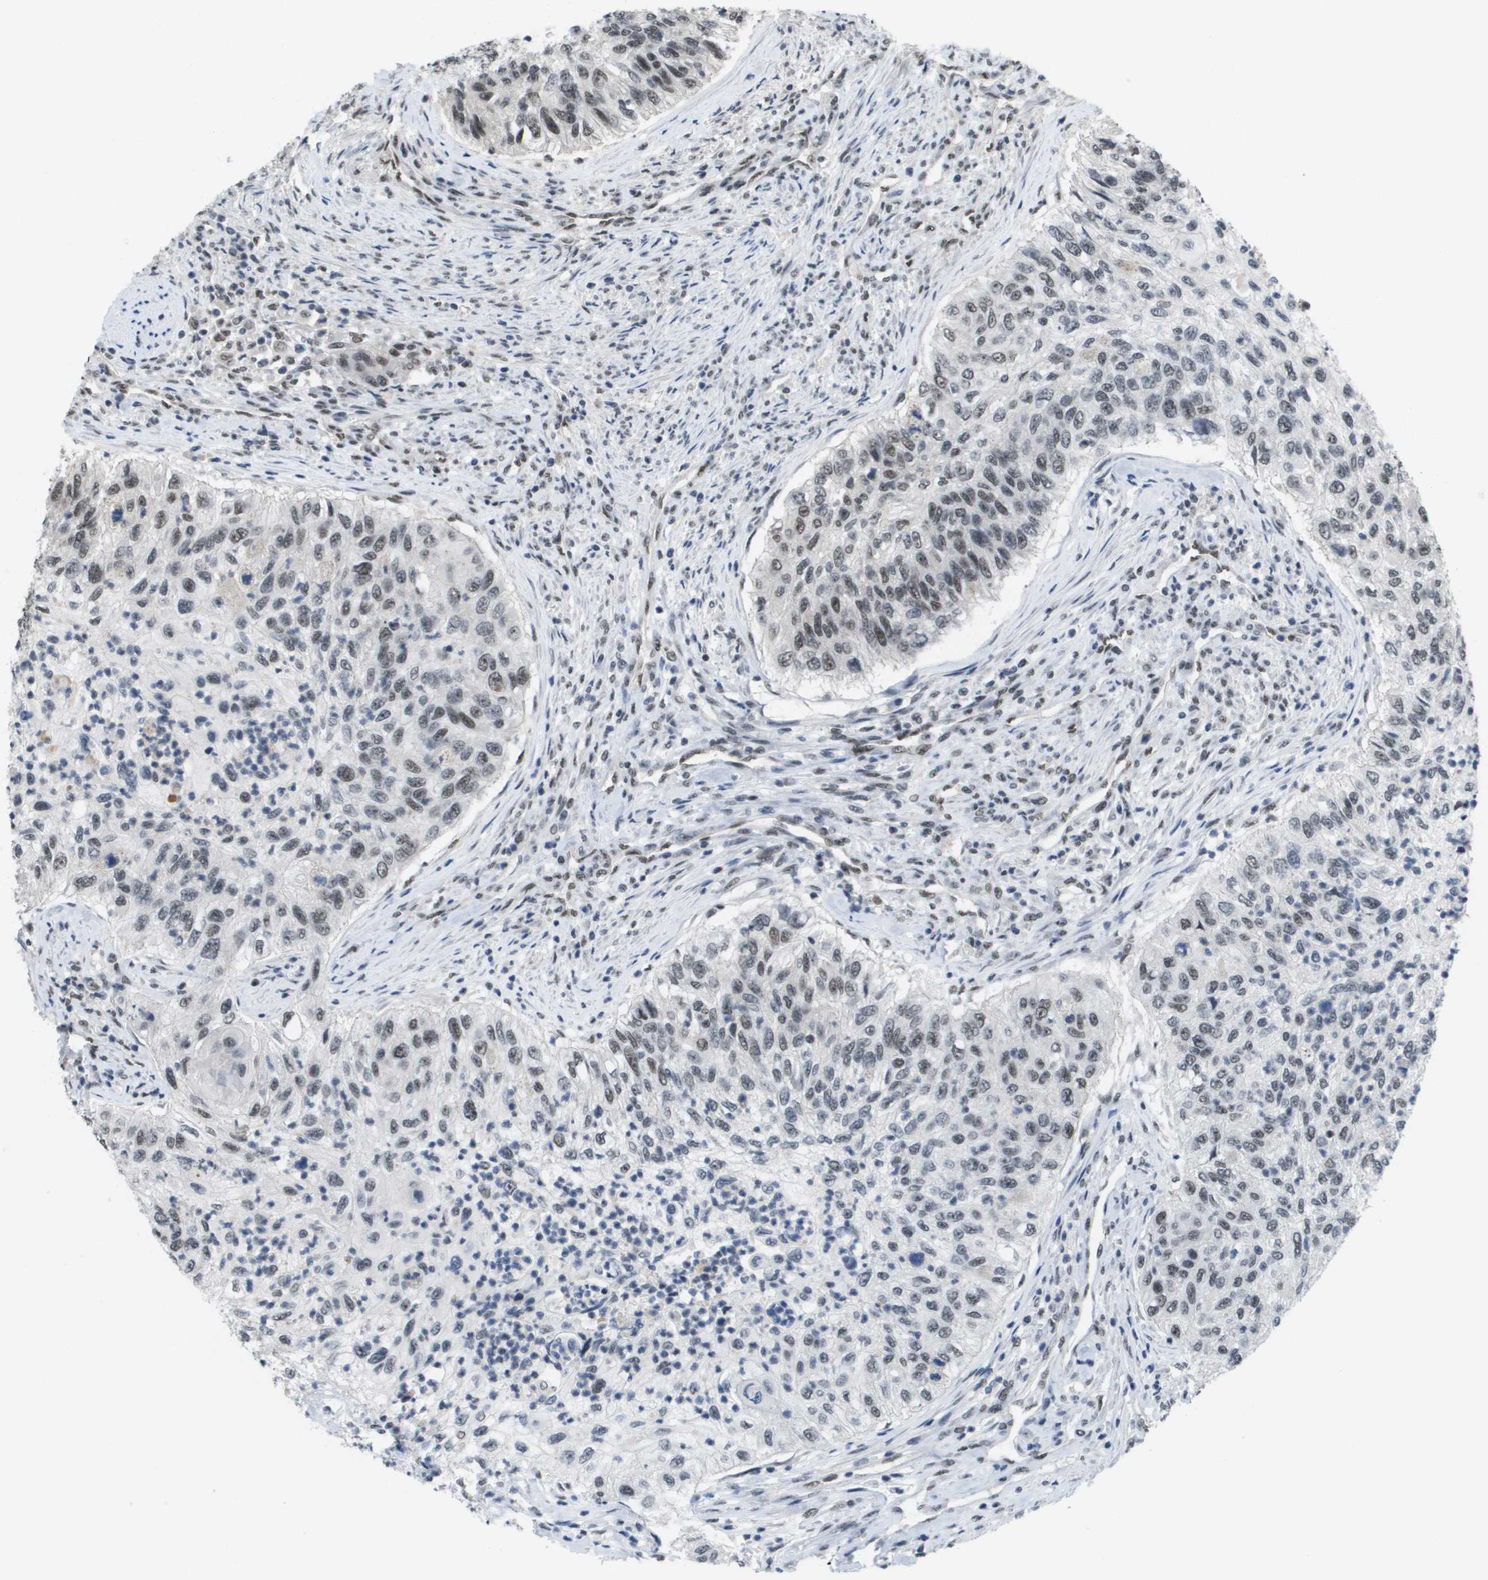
{"staining": {"intensity": "weak", "quantity": ">75%", "location": "nuclear"}, "tissue": "urothelial cancer", "cell_type": "Tumor cells", "image_type": "cancer", "snomed": [{"axis": "morphology", "description": "Urothelial carcinoma, High grade"}, {"axis": "topography", "description": "Urinary bladder"}], "caption": "The photomicrograph displays immunohistochemical staining of urothelial cancer. There is weak nuclear positivity is seen in approximately >75% of tumor cells.", "gene": "ISY1", "patient": {"sex": "female", "age": 60}}